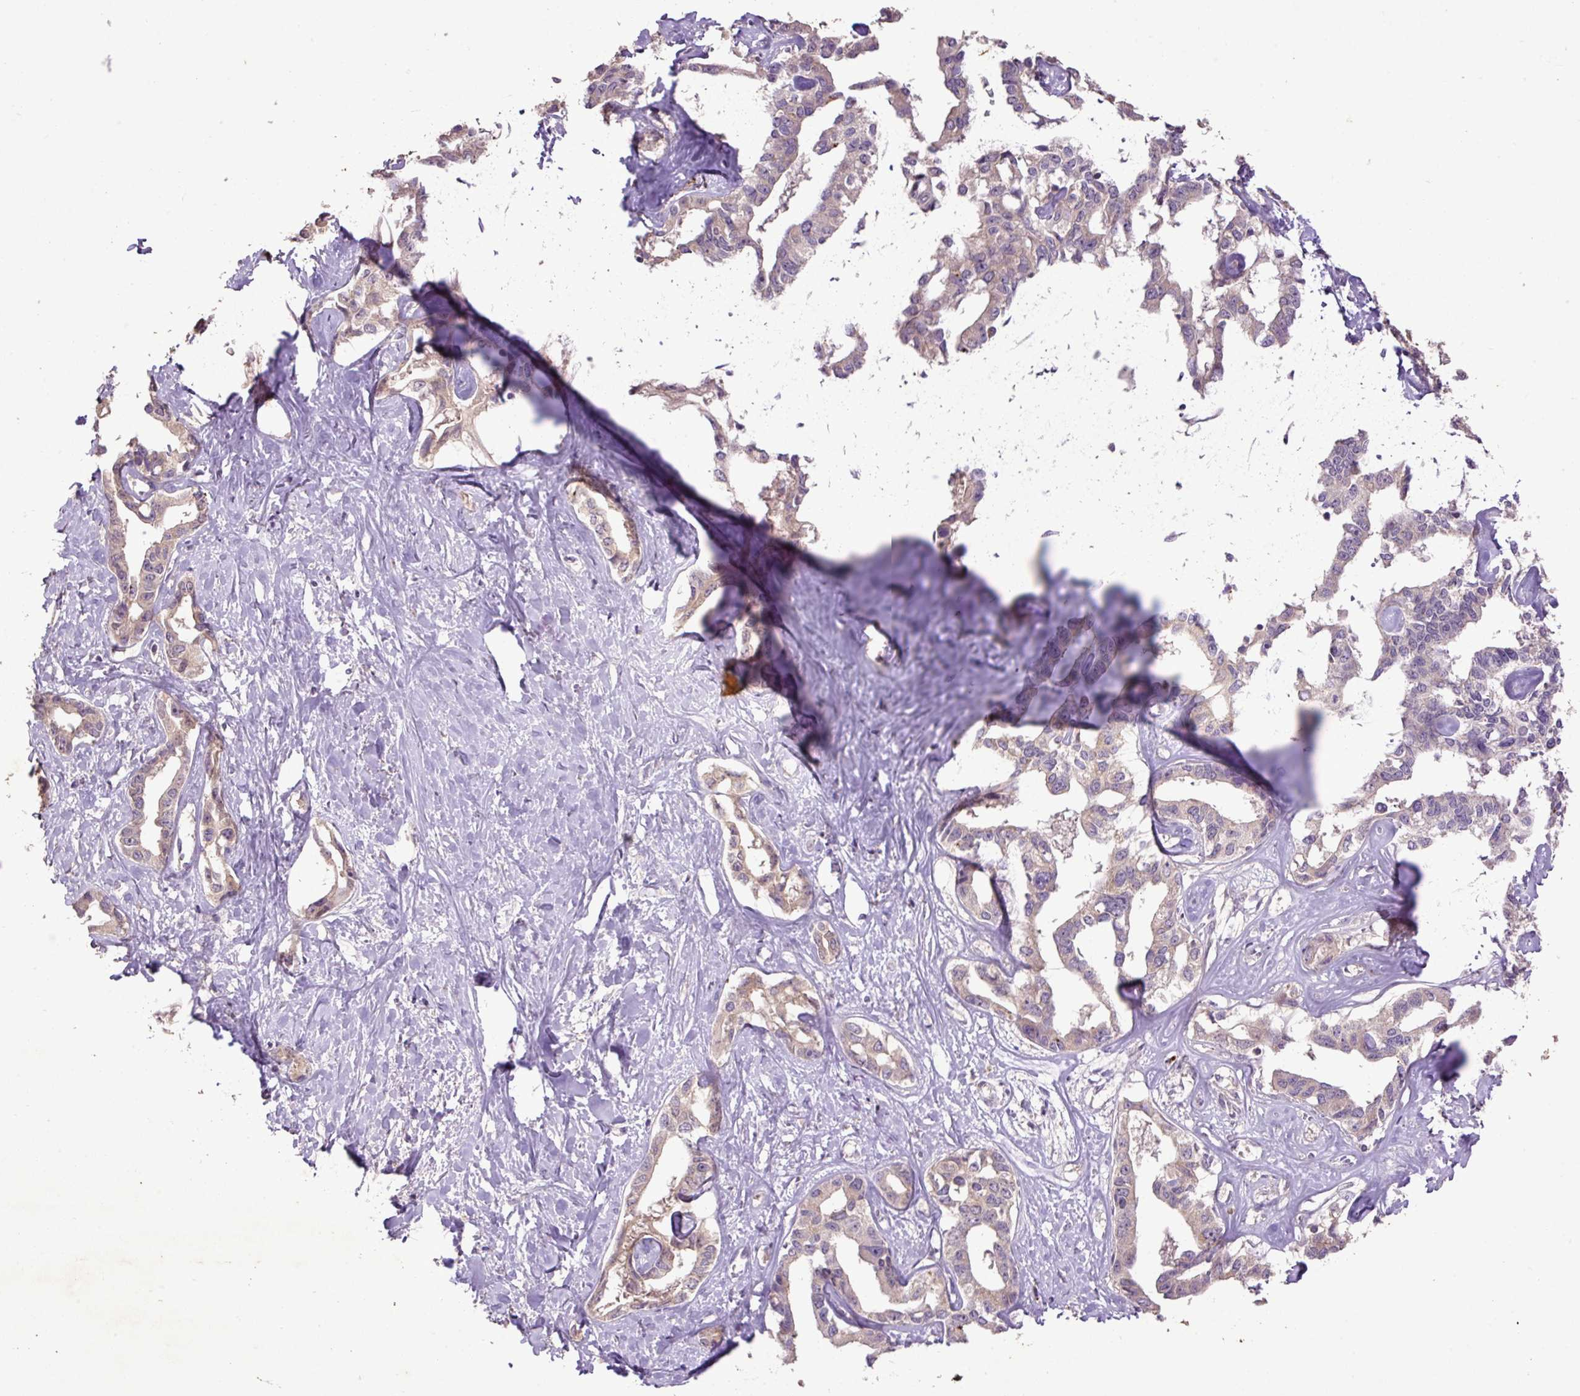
{"staining": {"intensity": "weak", "quantity": "<25%", "location": "cytoplasmic/membranous"}, "tissue": "liver cancer", "cell_type": "Tumor cells", "image_type": "cancer", "snomed": [{"axis": "morphology", "description": "Cholangiocarcinoma"}, {"axis": "topography", "description": "Liver"}], "caption": "The histopathology image shows no significant expression in tumor cells of liver cancer.", "gene": "LRTM2", "patient": {"sex": "male", "age": 59}}